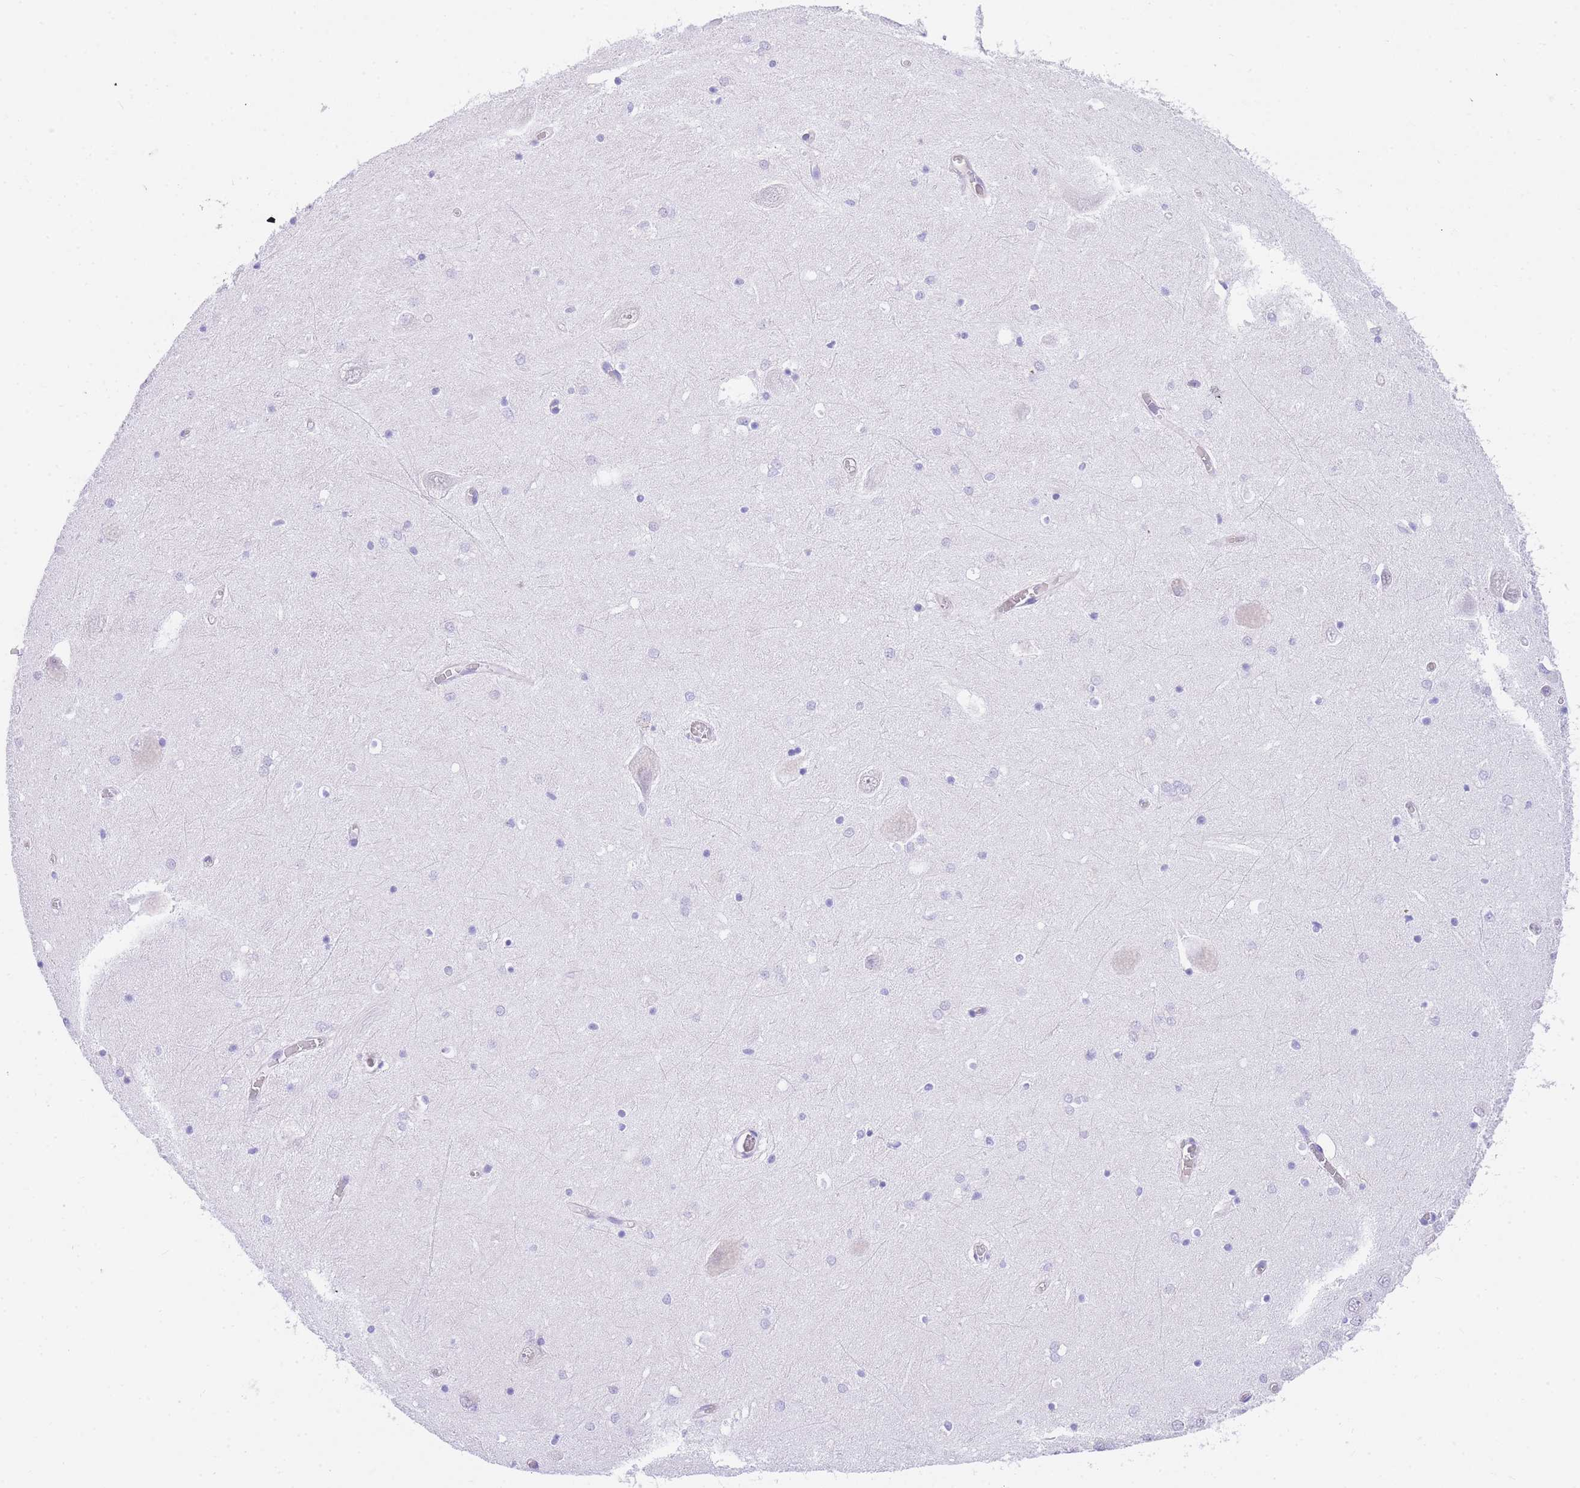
{"staining": {"intensity": "negative", "quantity": "none", "location": "none"}, "tissue": "hippocampus", "cell_type": "Glial cells", "image_type": "normal", "snomed": [{"axis": "morphology", "description": "Normal tissue, NOS"}, {"axis": "topography", "description": "Hippocampus"}], "caption": "Immunohistochemistry micrograph of normal hippocampus: human hippocampus stained with DAB (3,3'-diaminobenzidine) exhibits no significant protein expression in glial cells. The staining is performed using DAB brown chromogen with nuclei counter-stained in using hematoxylin.", "gene": "SRSF12", "patient": {"sex": "male", "age": 70}}